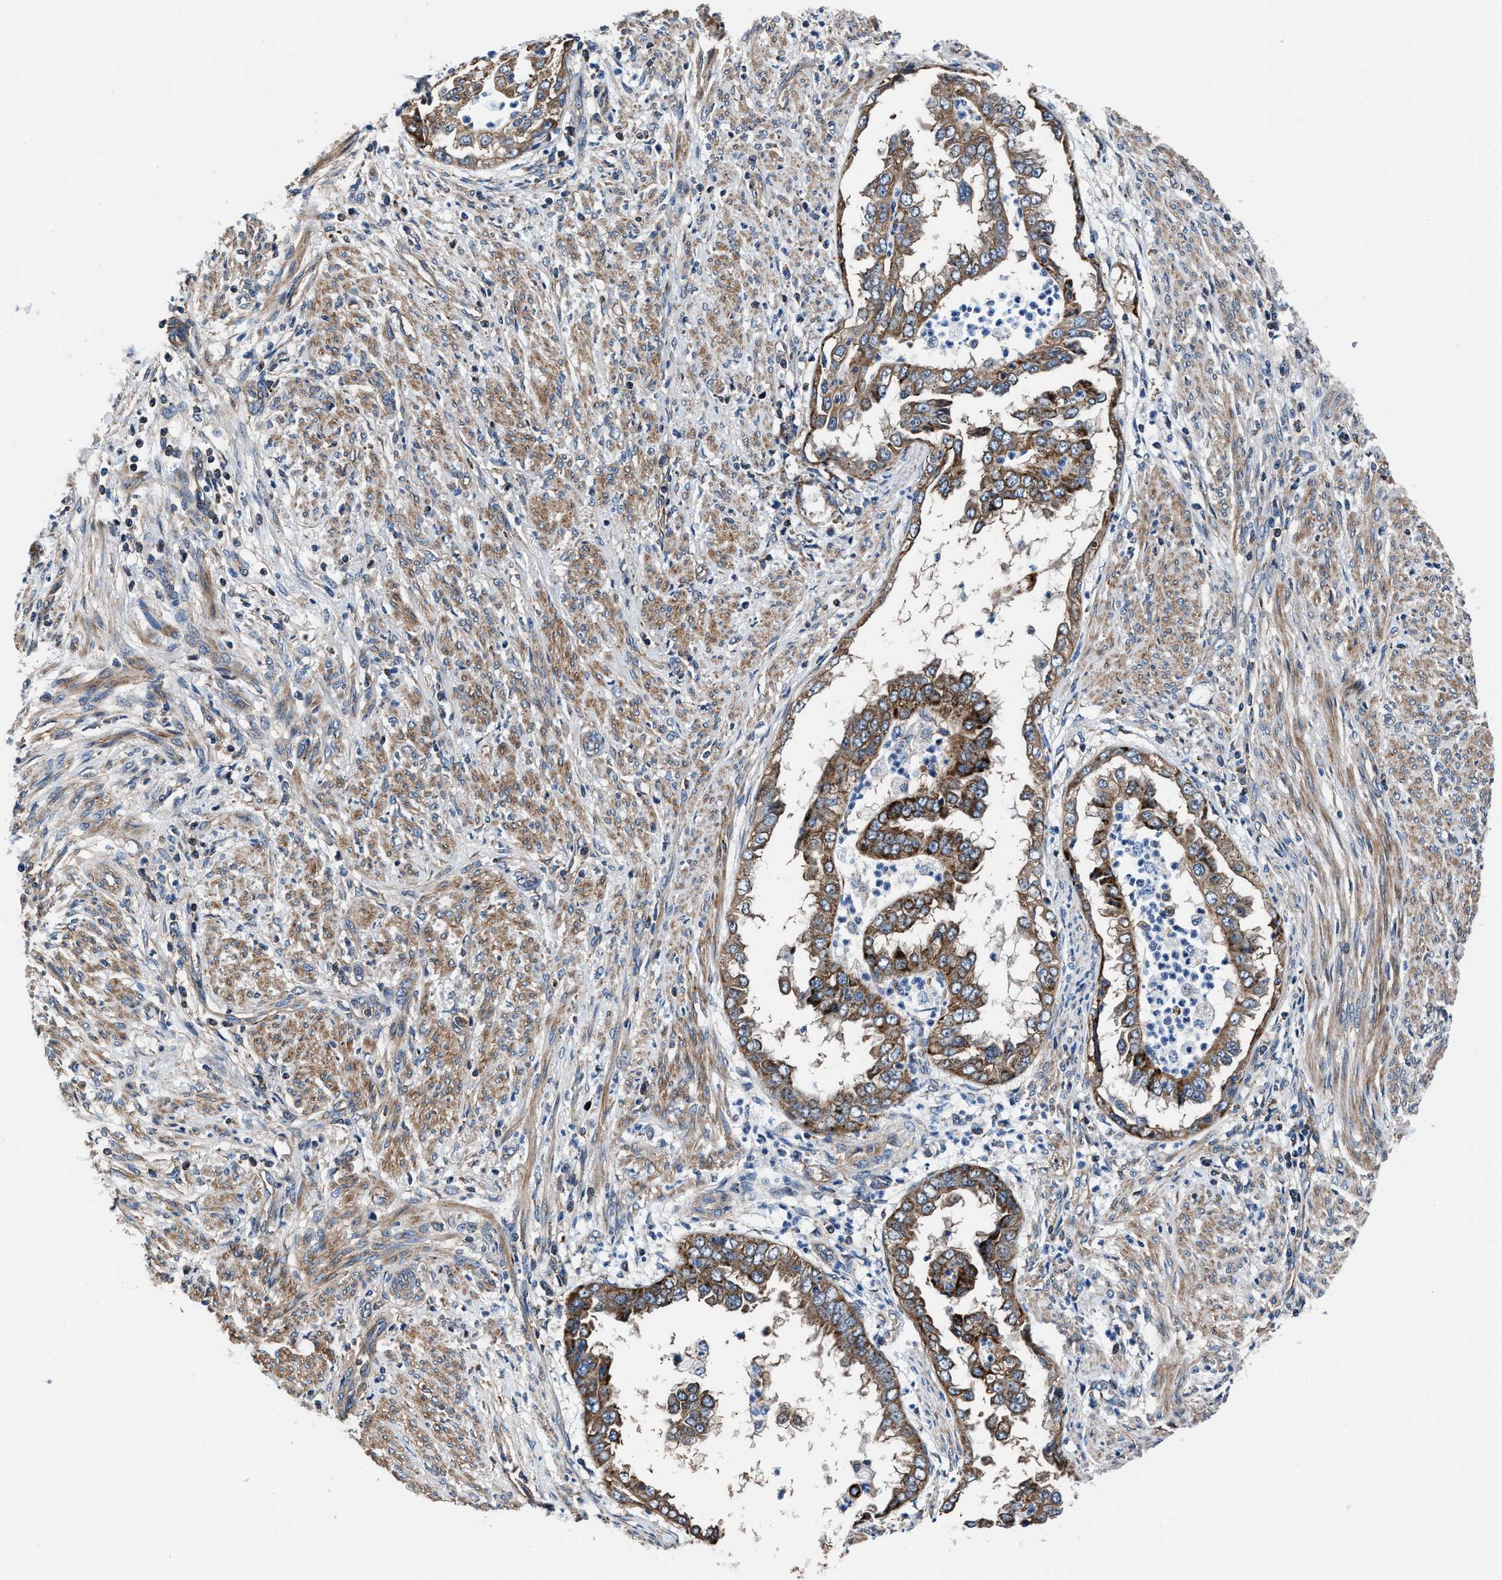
{"staining": {"intensity": "strong", "quantity": "25%-75%", "location": "cytoplasmic/membranous"}, "tissue": "endometrial cancer", "cell_type": "Tumor cells", "image_type": "cancer", "snomed": [{"axis": "morphology", "description": "Adenocarcinoma, NOS"}, {"axis": "topography", "description": "Endometrium"}], "caption": "Approximately 25%-75% of tumor cells in endometrial cancer (adenocarcinoma) display strong cytoplasmic/membranous protein expression as visualized by brown immunohistochemical staining.", "gene": "NKTR", "patient": {"sex": "female", "age": 85}}